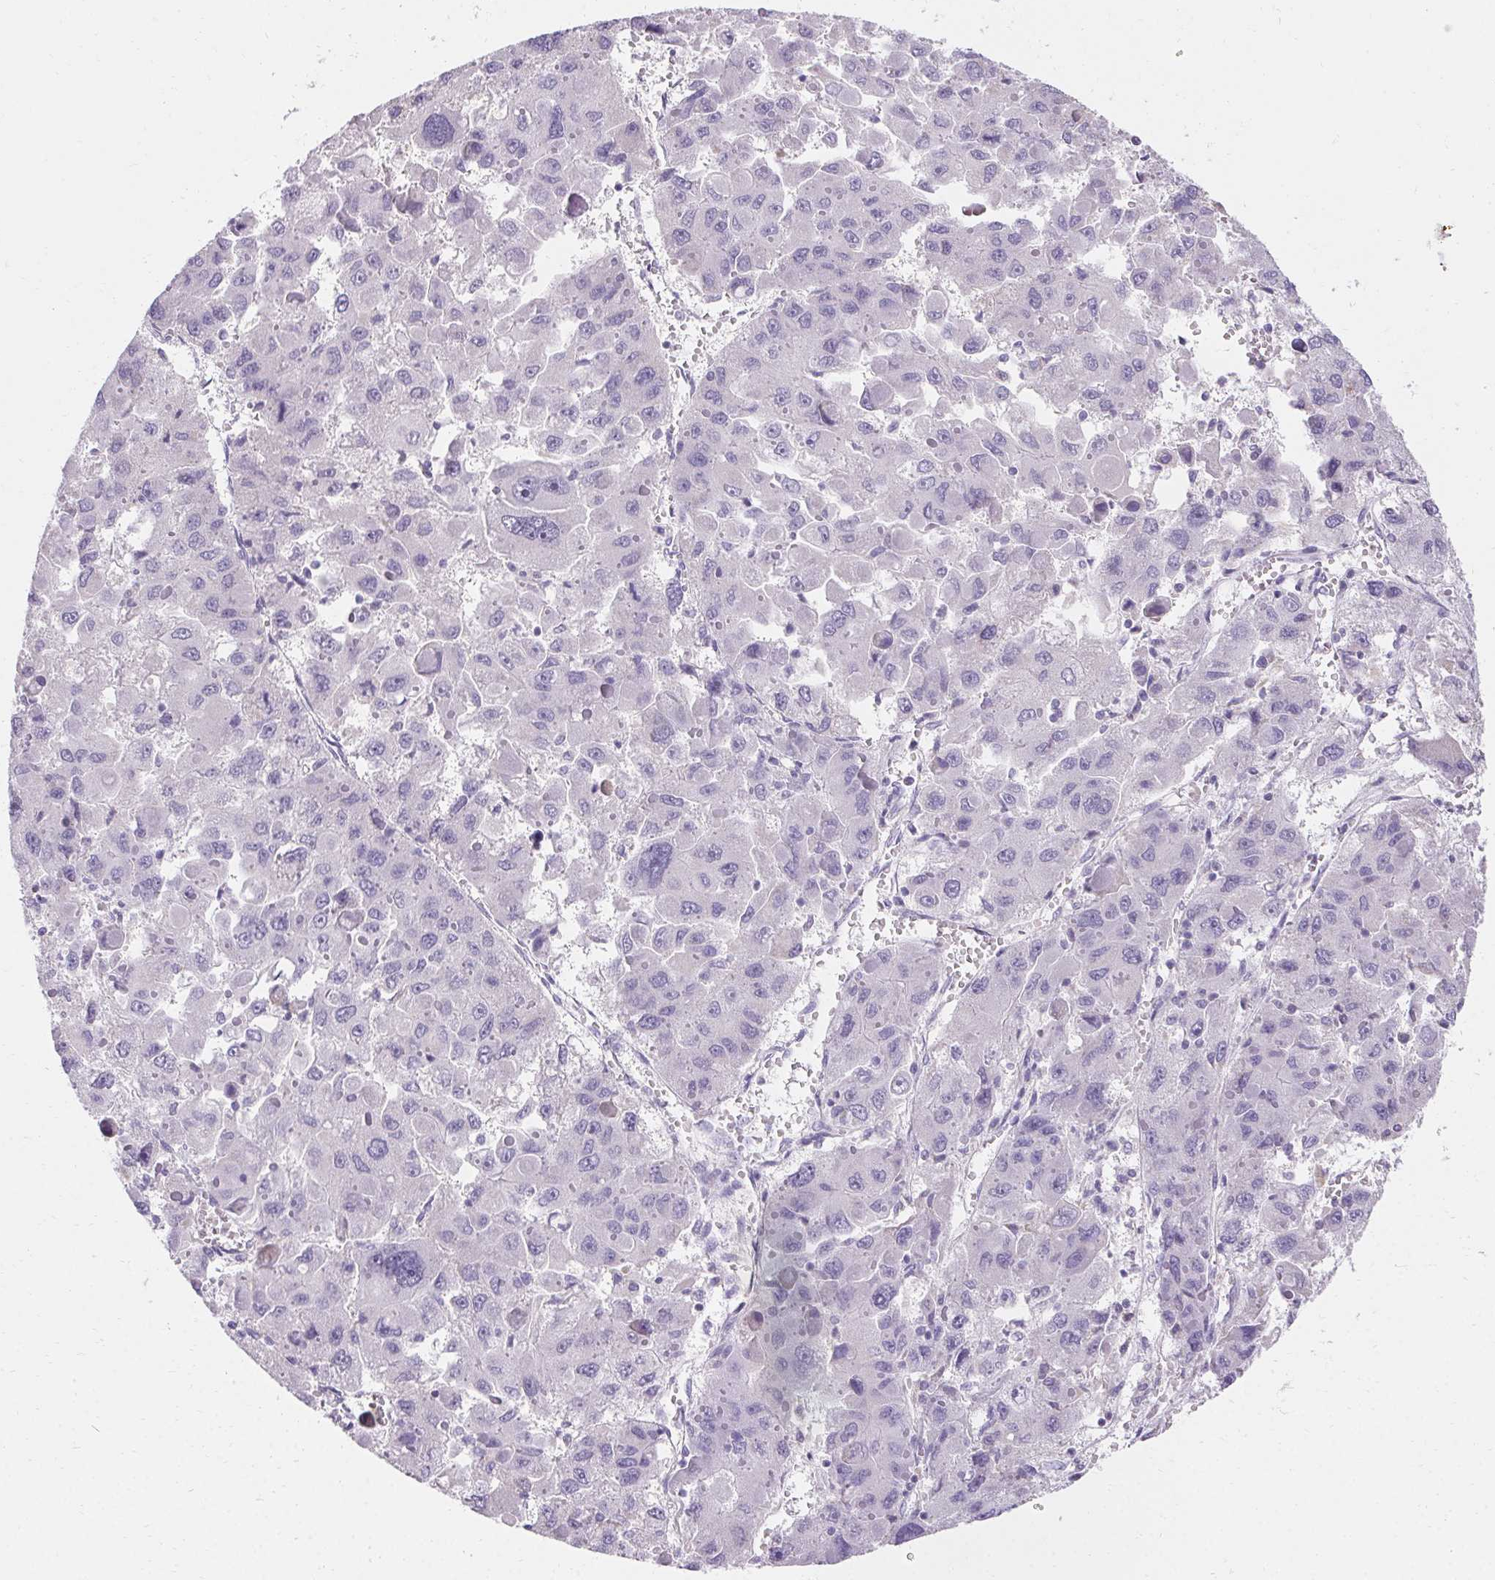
{"staining": {"intensity": "negative", "quantity": "none", "location": "none"}, "tissue": "liver cancer", "cell_type": "Tumor cells", "image_type": "cancer", "snomed": [{"axis": "morphology", "description": "Carcinoma, Hepatocellular, NOS"}, {"axis": "topography", "description": "Liver"}], "caption": "This is an IHC micrograph of human liver hepatocellular carcinoma. There is no staining in tumor cells.", "gene": "ASGR2", "patient": {"sex": "female", "age": 41}}